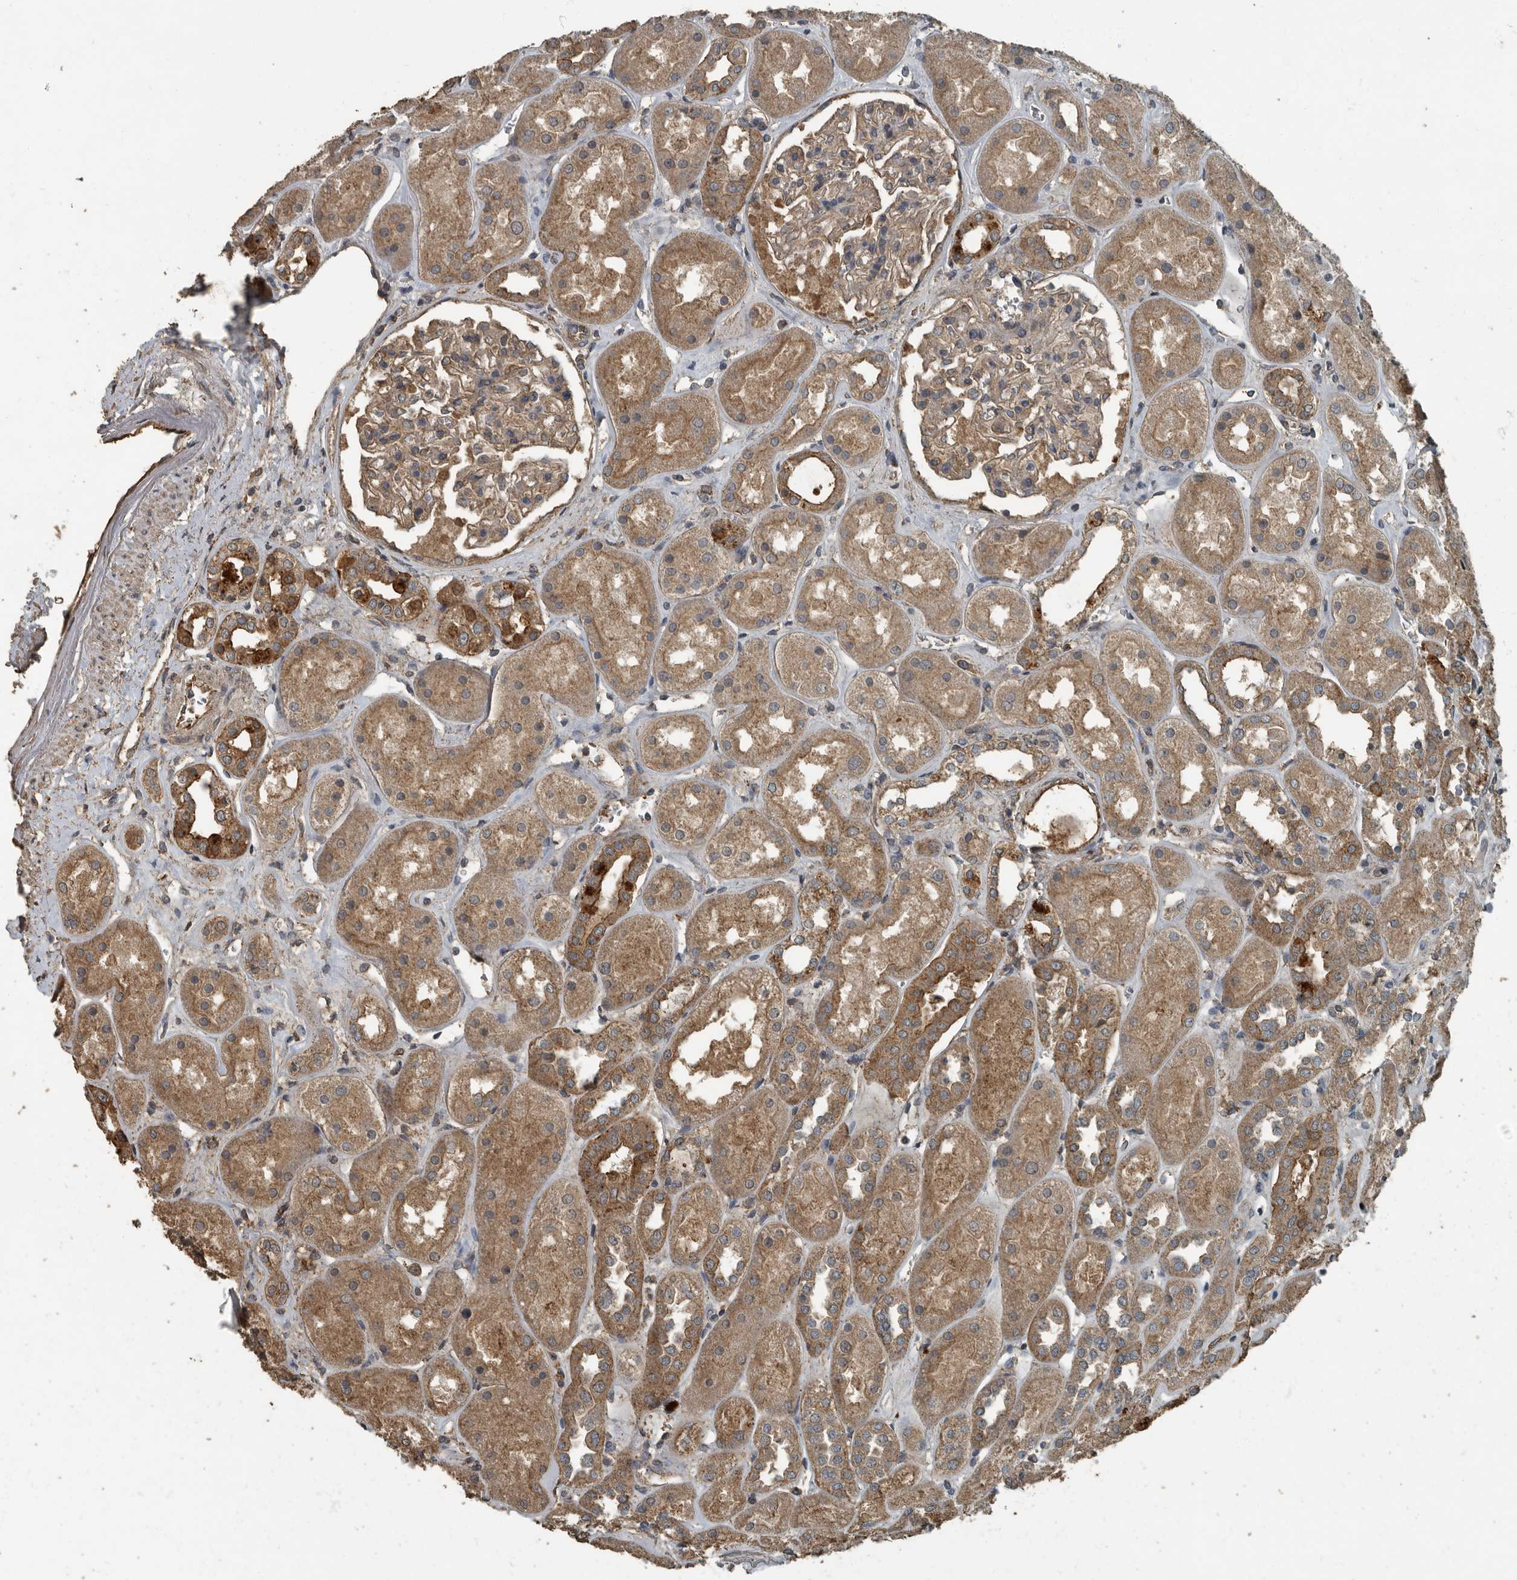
{"staining": {"intensity": "weak", "quantity": "25%-75%", "location": "cytoplasmic/membranous"}, "tissue": "kidney", "cell_type": "Cells in glomeruli", "image_type": "normal", "snomed": [{"axis": "morphology", "description": "Normal tissue, NOS"}, {"axis": "topography", "description": "Kidney"}], "caption": "Protein staining of benign kidney reveals weak cytoplasmic/membranous positivity in approximately 25%-75% of cells in glomeruli. (DAB (3,3'-diaminobenzidine) IHC, brown staining for protein, blue staining for nuclei).", "gene": "IL15RA", "patient": {"sex": "male", "age": 70}}